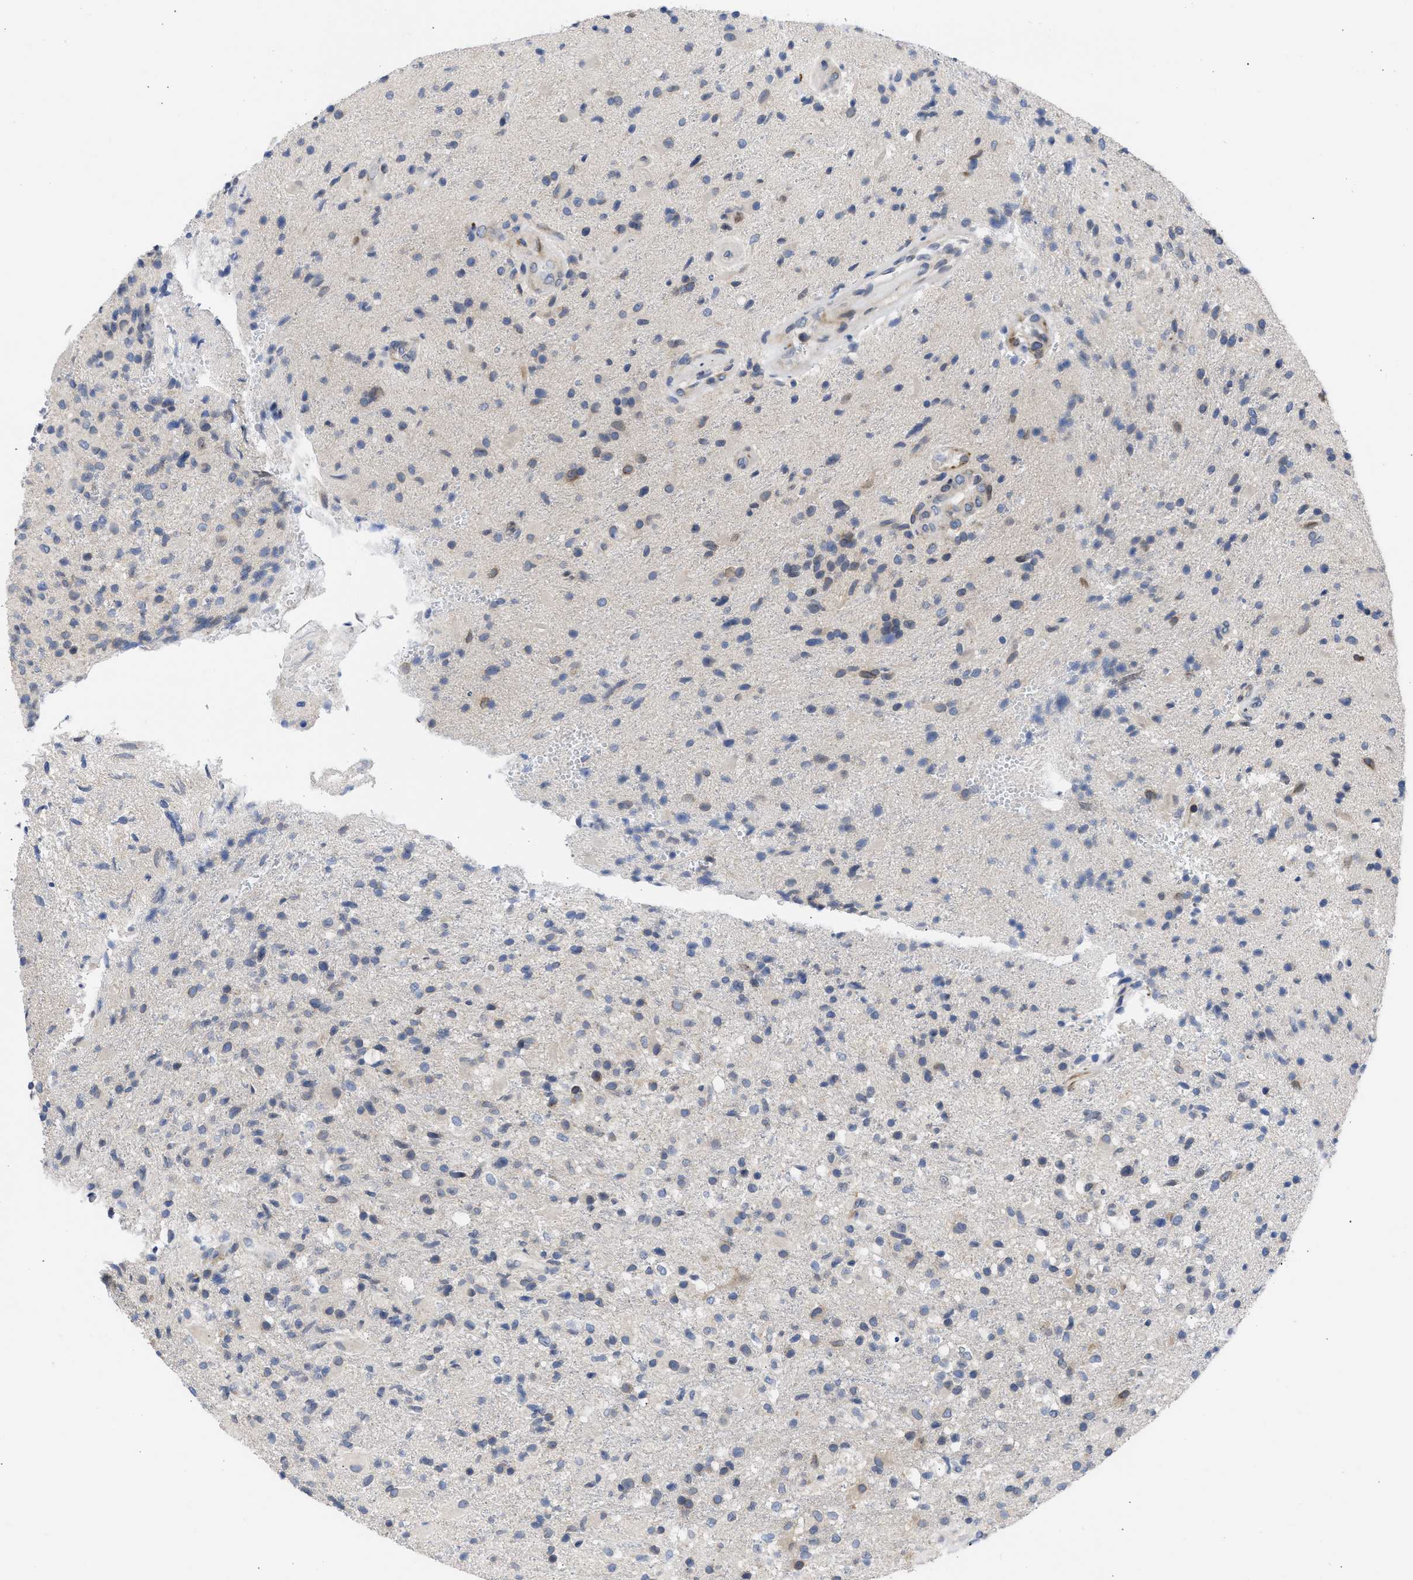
{"staining": {"intensity": "weak", "quantity": "25%-75%", "location": "cytoplasmic/membranous"}, "tissue": "glioma", "cell_type": "Tumor cells", "image_type": "cancer", "snomed": [{"axis": "morphology", "description": "Glioma, malignant, High grade"}, {"axis": "topography", "description": "Brain"}], "caption": "A high-resolution photomicrograph shows immunohistochemistry staining of glioma, which demonstrates weak cytoplasmic/membranous staining in approximately 25%-75% of tumor cells.", "gene": "NUP35", "patient": {"sex": "male", "age": 72}}